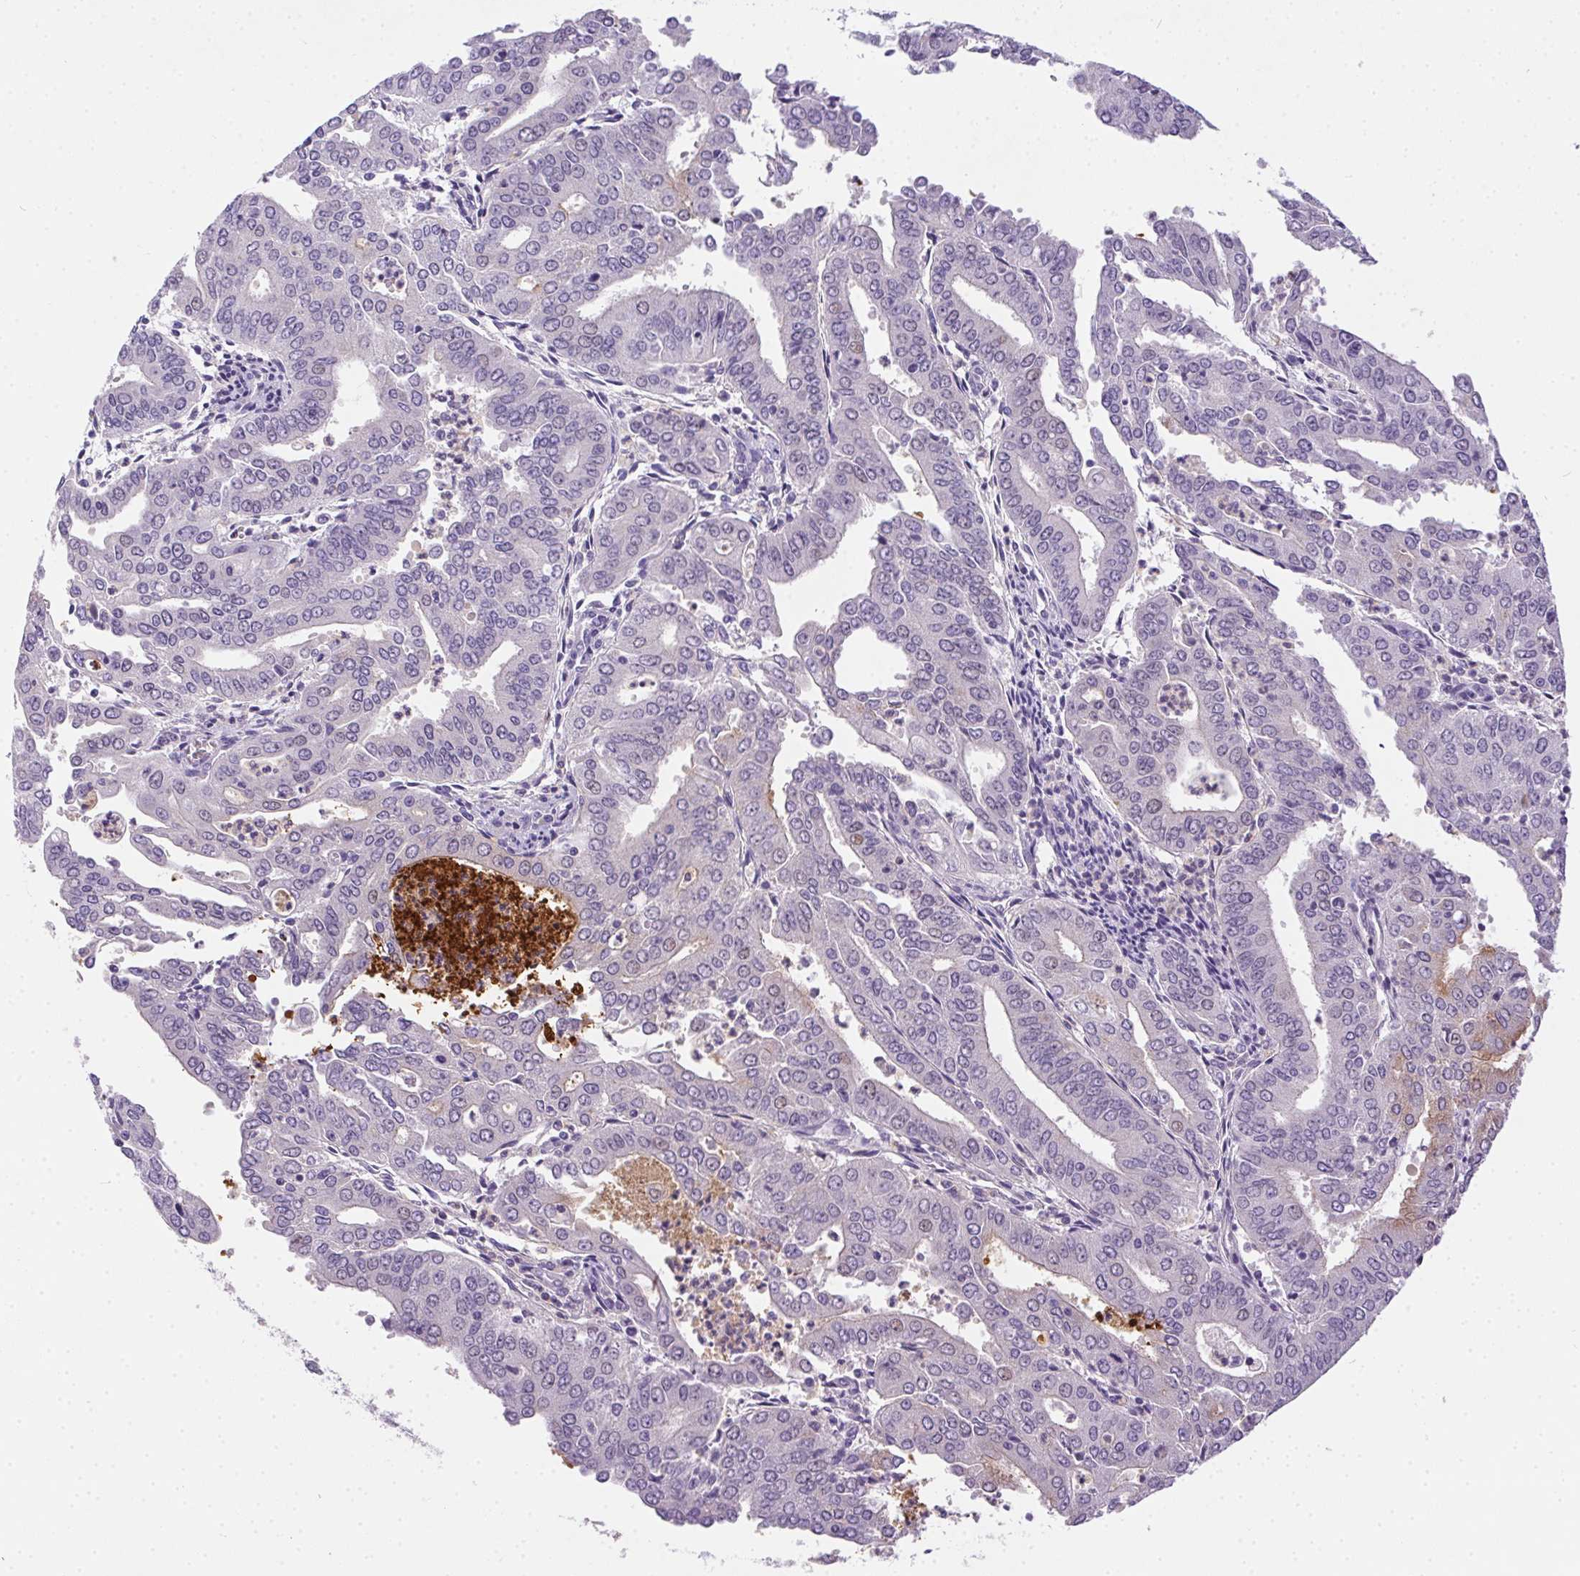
{"staining": {"intensity": "negative", "quantity": "none", "location": "none"}, "tissue": "cervical cancer", "cell_type": "Tumor cells", "image_type": "cancer", "snomed": [{"axis": "morphology", "description": "Adenocarcinoma, NOS"}, {"axis": "topography", "description": "Cervix"}], "caption": "Histopathology image shows no protein expression in tumor cells of adenocarcinoma (cervical) tissue. (DAB immunohistochemistry with hematoxylin counter stain).", "gene": "SSTR4", "patient": {"sex": "female", "age": 56}}